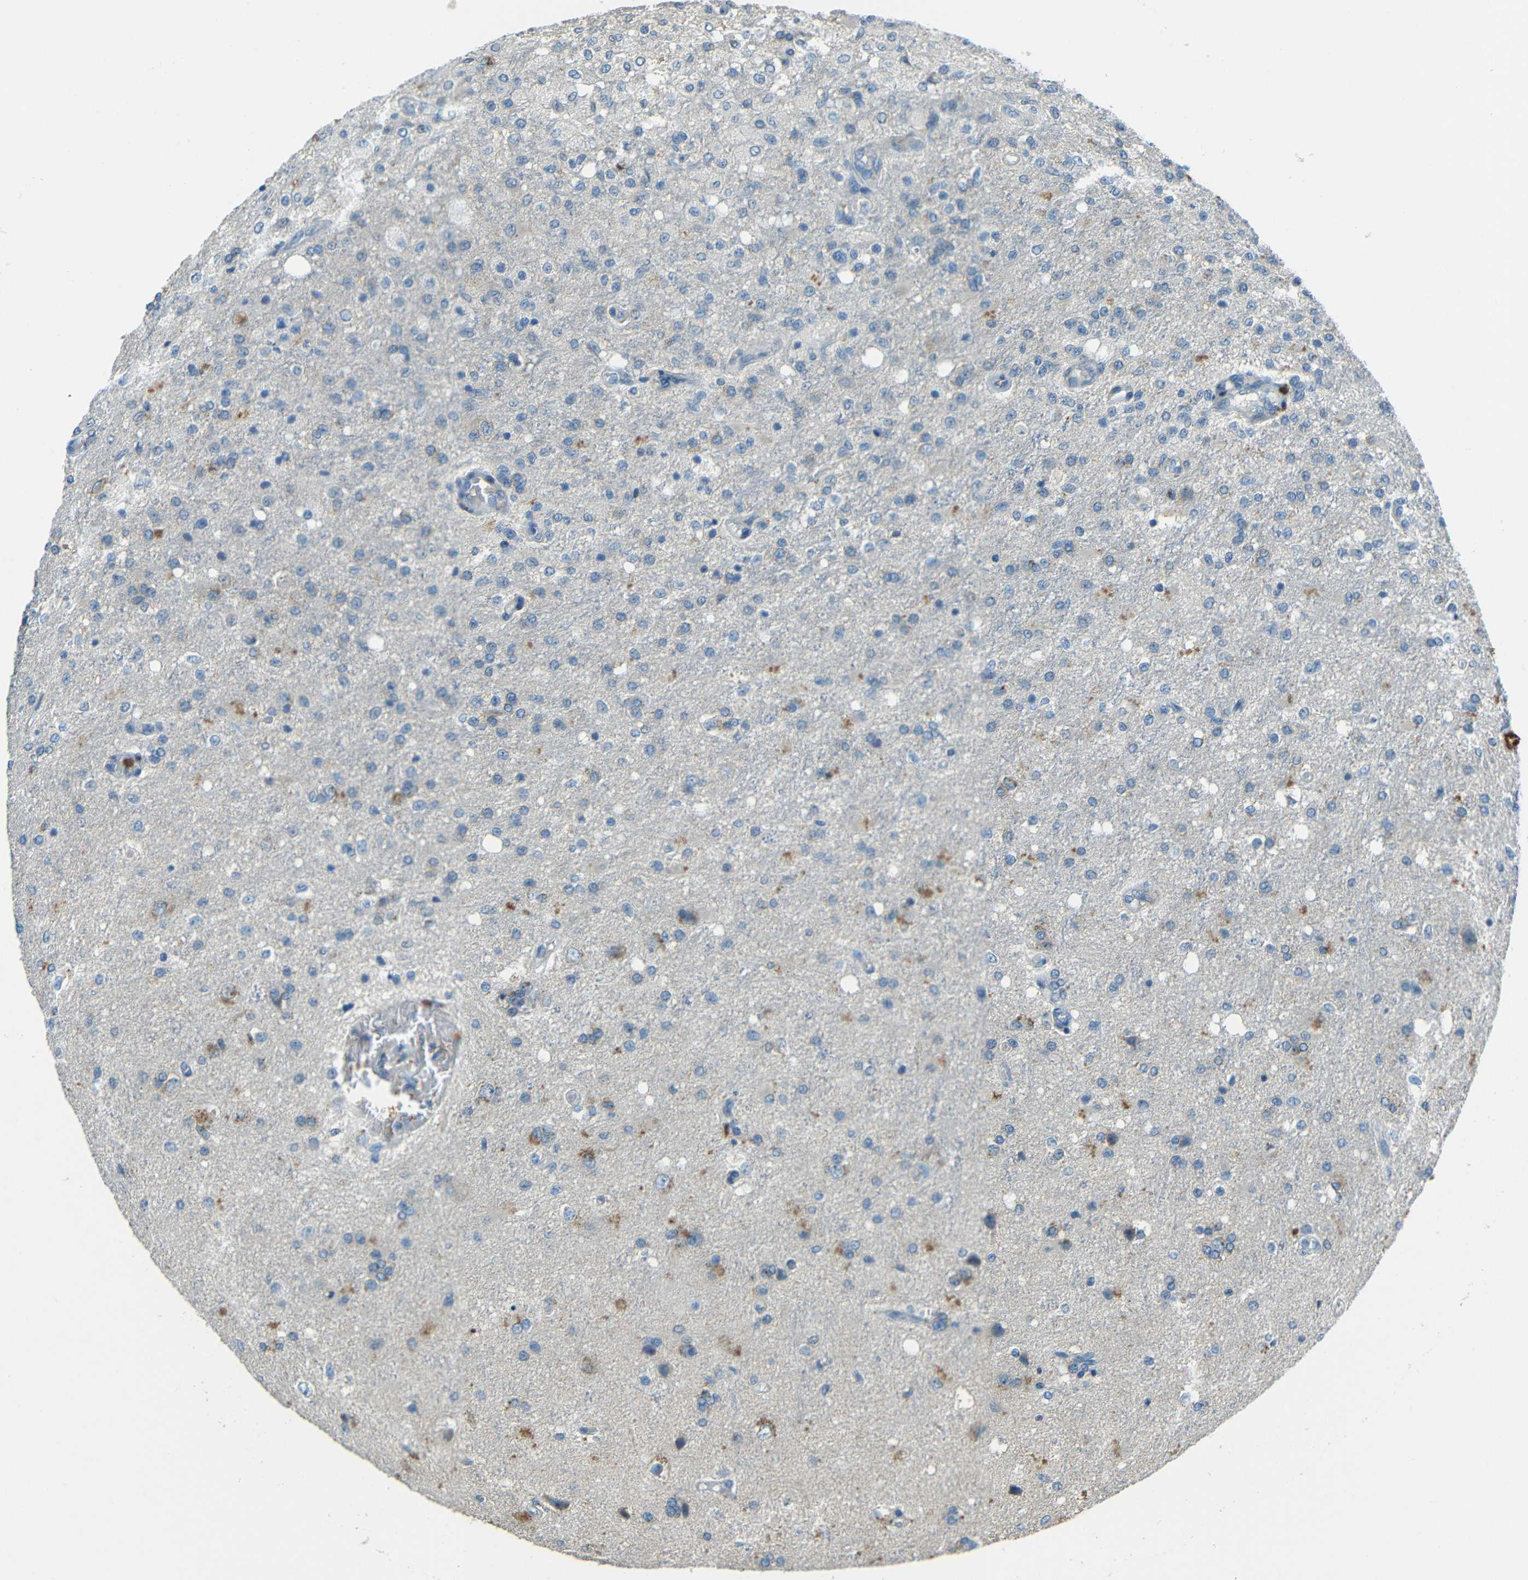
{"staining": {"intensity": "moderate", "quantity": "<25%", "location": "cytoplasmic/membranous"}, "tissue": "glioma", "cell_type": "Tumor cells", "image_type": "cancer", "snomed": [{"axis": "morphology", "description": "Normal tissue, NOS"}, {"axis": "morphology", "description": "Glioma, malignant, High grade"}, {"axis": "topography", "description": "Cerebral cortex"}], "caption": "Protein staining reveals moderate cytoplasmic/membranous staining in about <25% of tumor cells in glioma.", "gene": "CYP26B1", "patient": {"sex": "male", "age": 77}}